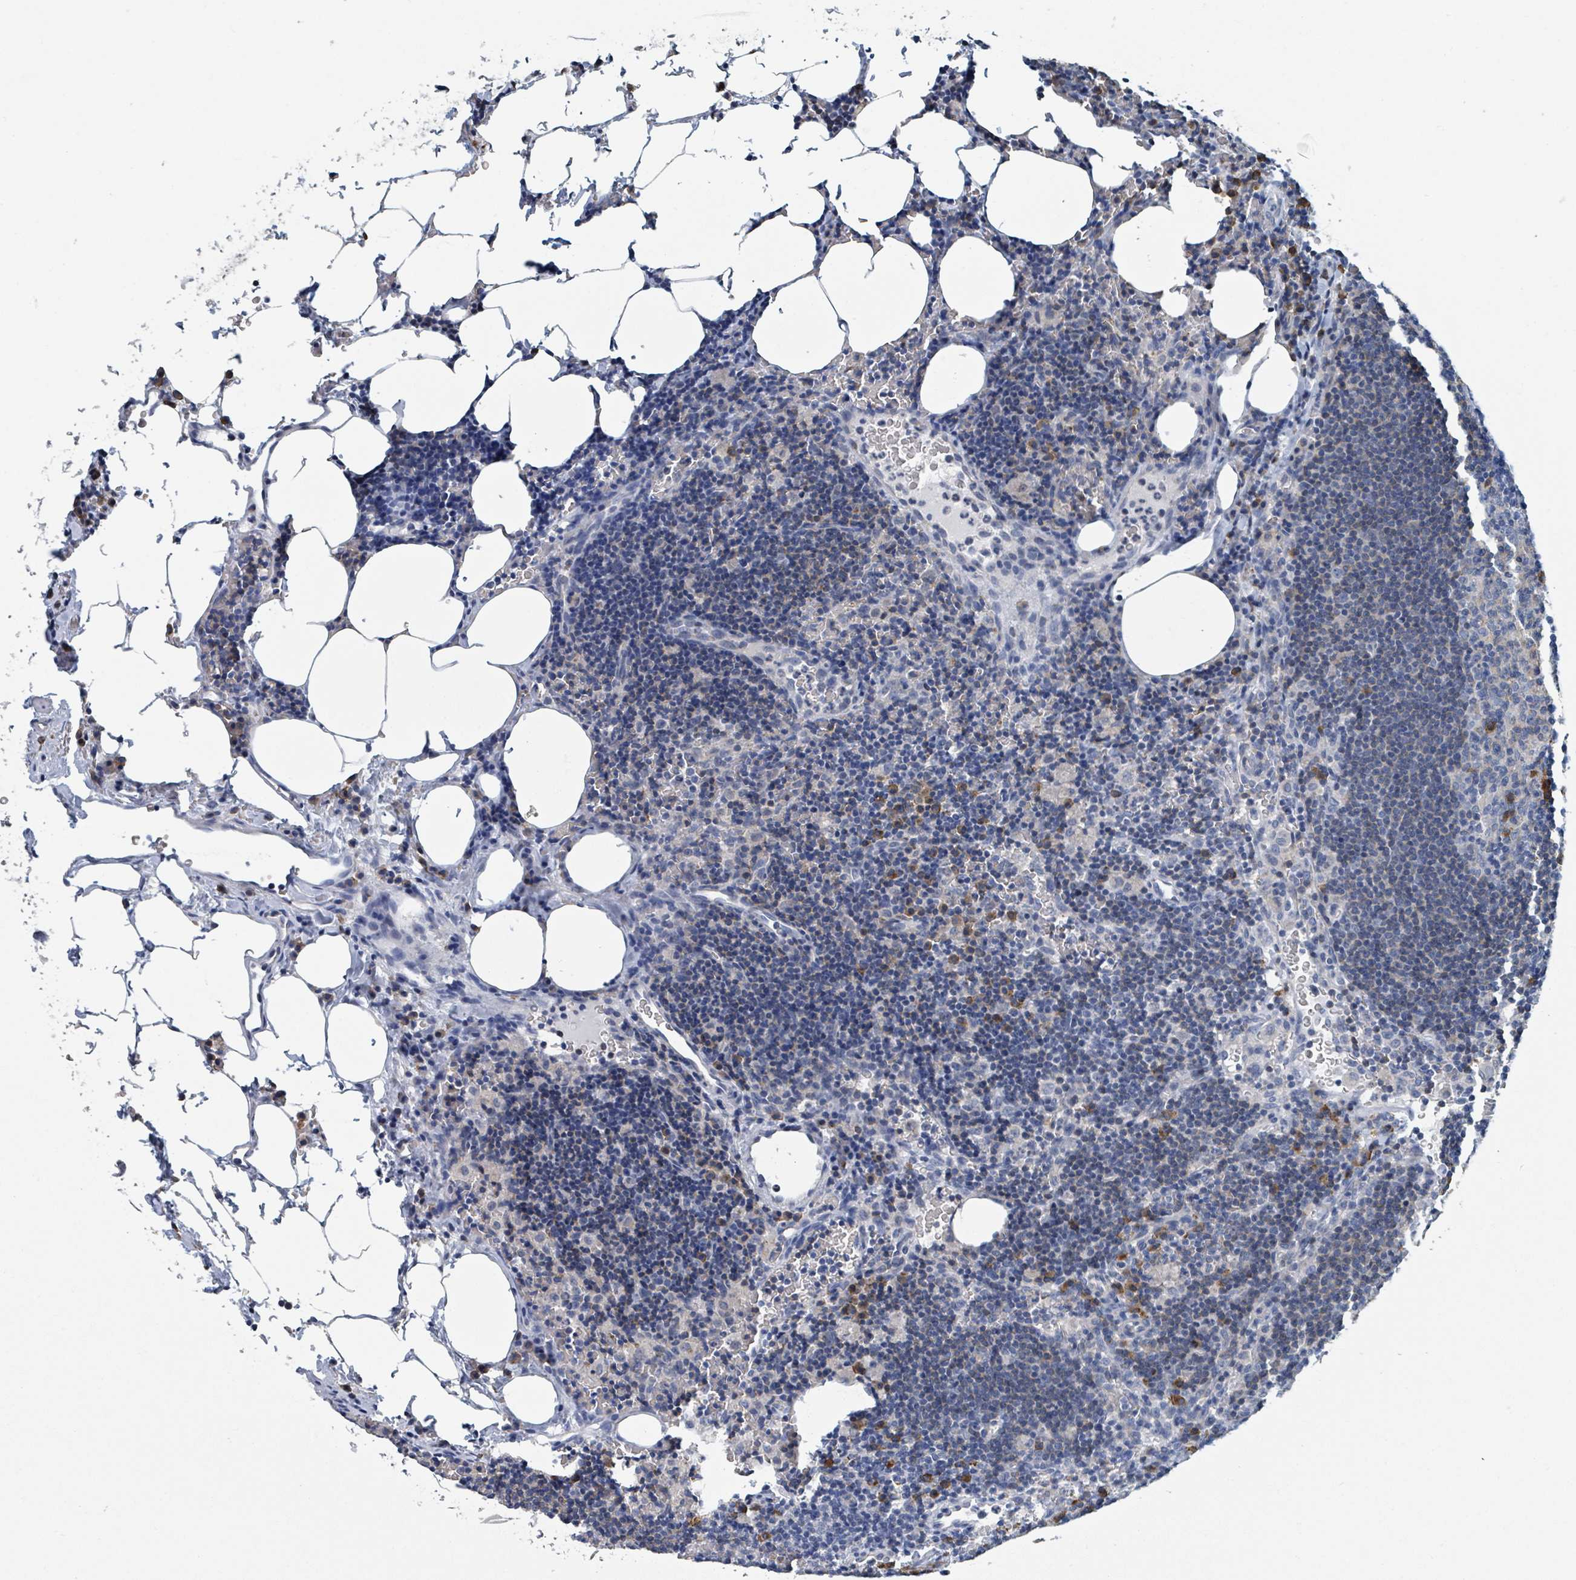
{"staining": {"intensity": "moderate", "quantity": "<25%", "location": "cytoplasmic/membranous"}, "tissue": "lymph node", "cell_type": "Germinal center cells", "image_type": "normal", "snomed": [{"axis": "morphology", "description": "Normal tissue, NOS"}, {"axis": "topography", "description": "Lymph node"}], "caption": "Lymph node stained for a protein (brown) displays moderate cytoplasmic/membranous positive expression in about <25% of germinal center cells.", "gene": "ANKRD55", "patient": {"sex": "male", "age": 62}}